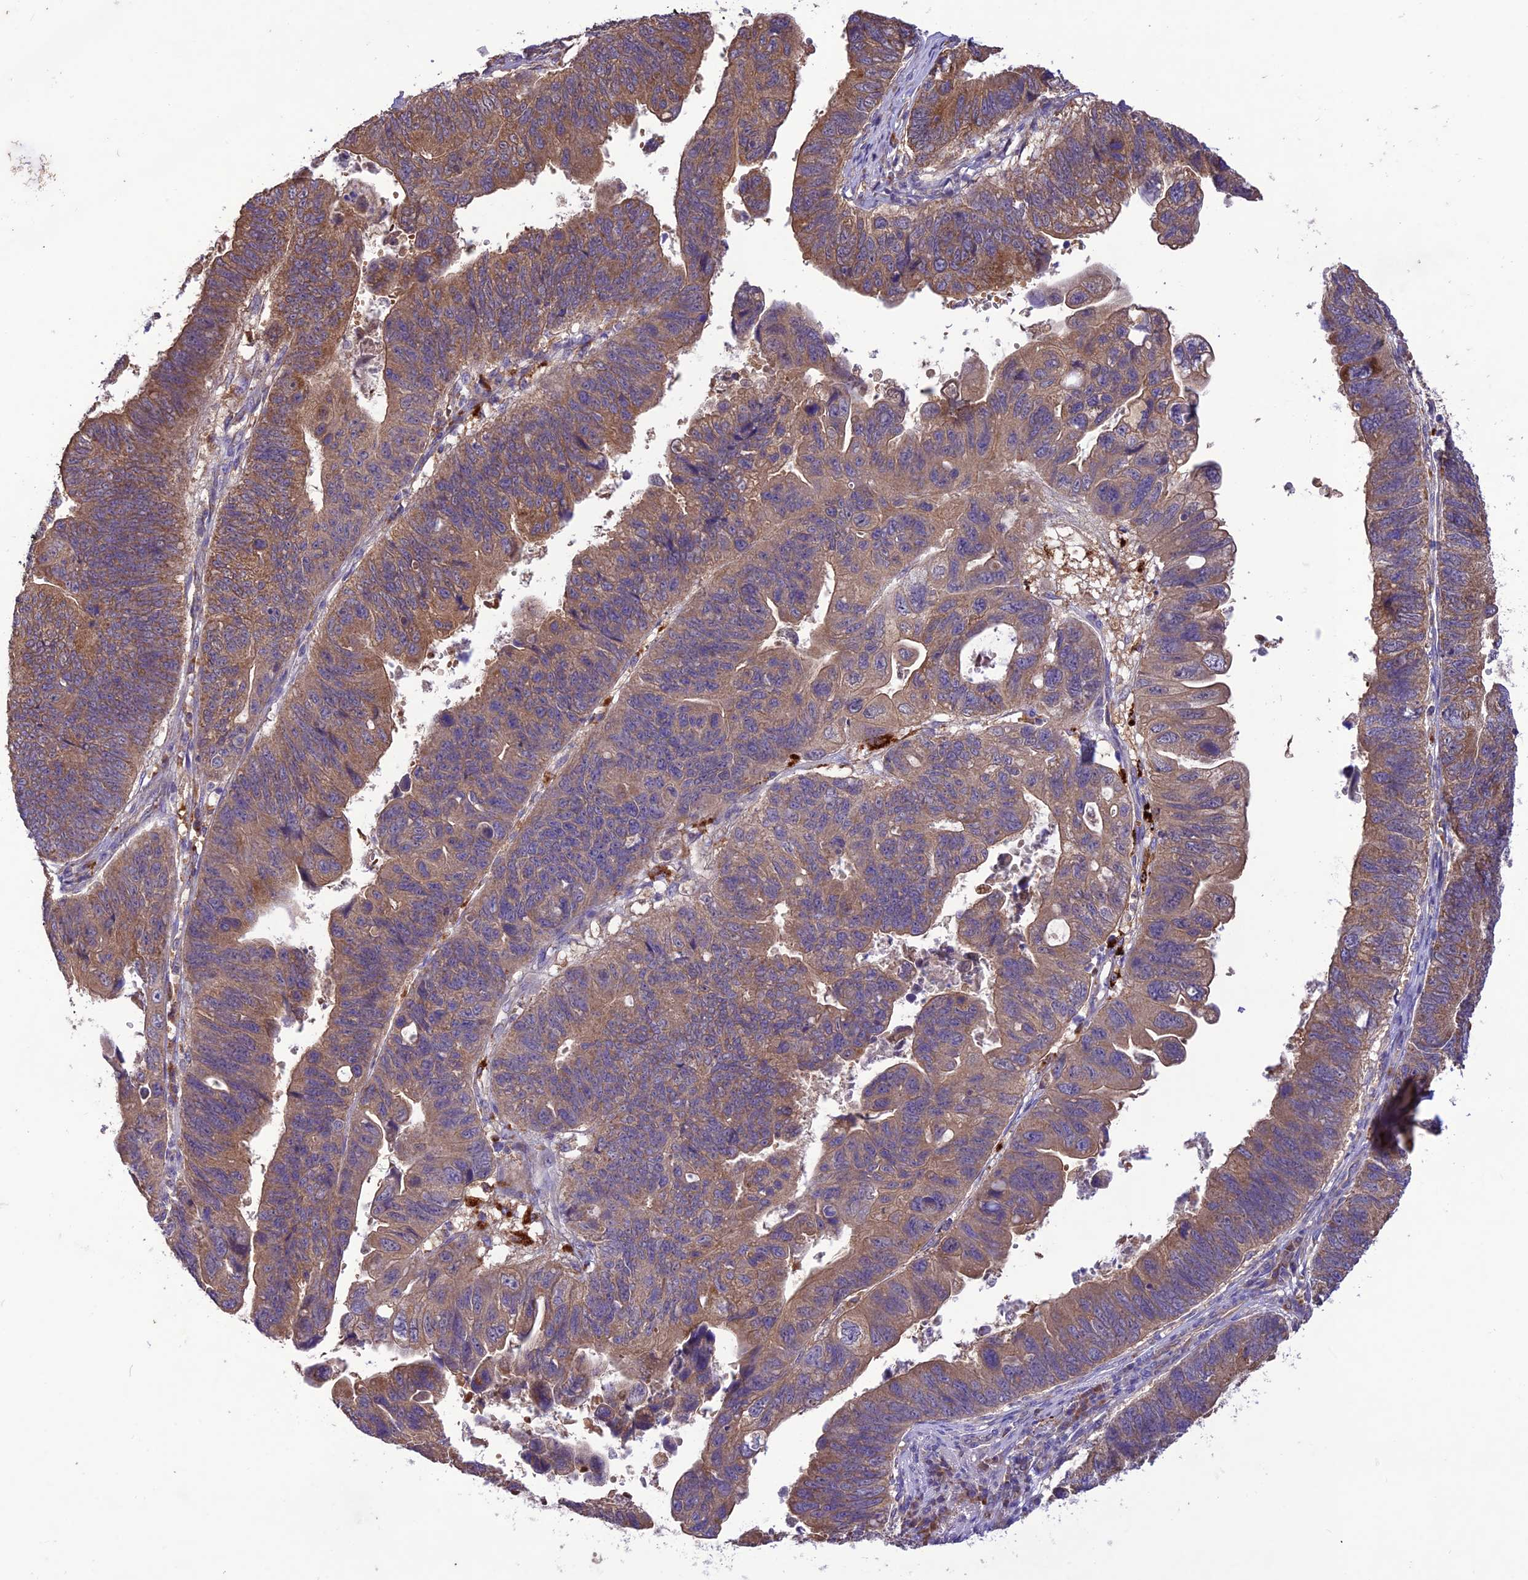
{"staining": {"intensity": "moderate", "quantity": "25%-75%", "location": "cytoplasmic/membranous"}, "tissue": "stomach cancer", "cell_type": "Tumor cells", "image_type": "cancer", "snomed": [{"axis": "morphology", "description": "Adenocarcinoma, NOS"}, {"axis": "topography", "description": "Stomach"}], "caption": "Stomach cancer (adenocarcinoma) tissue reveals moderate cytoplasmic/membranous expression in approximately 25%-75% of tumor cells, visualized by immunohistochemistry.", "gene": "NDUFAF1", "patient": {"sex": "male", "age": 59}}